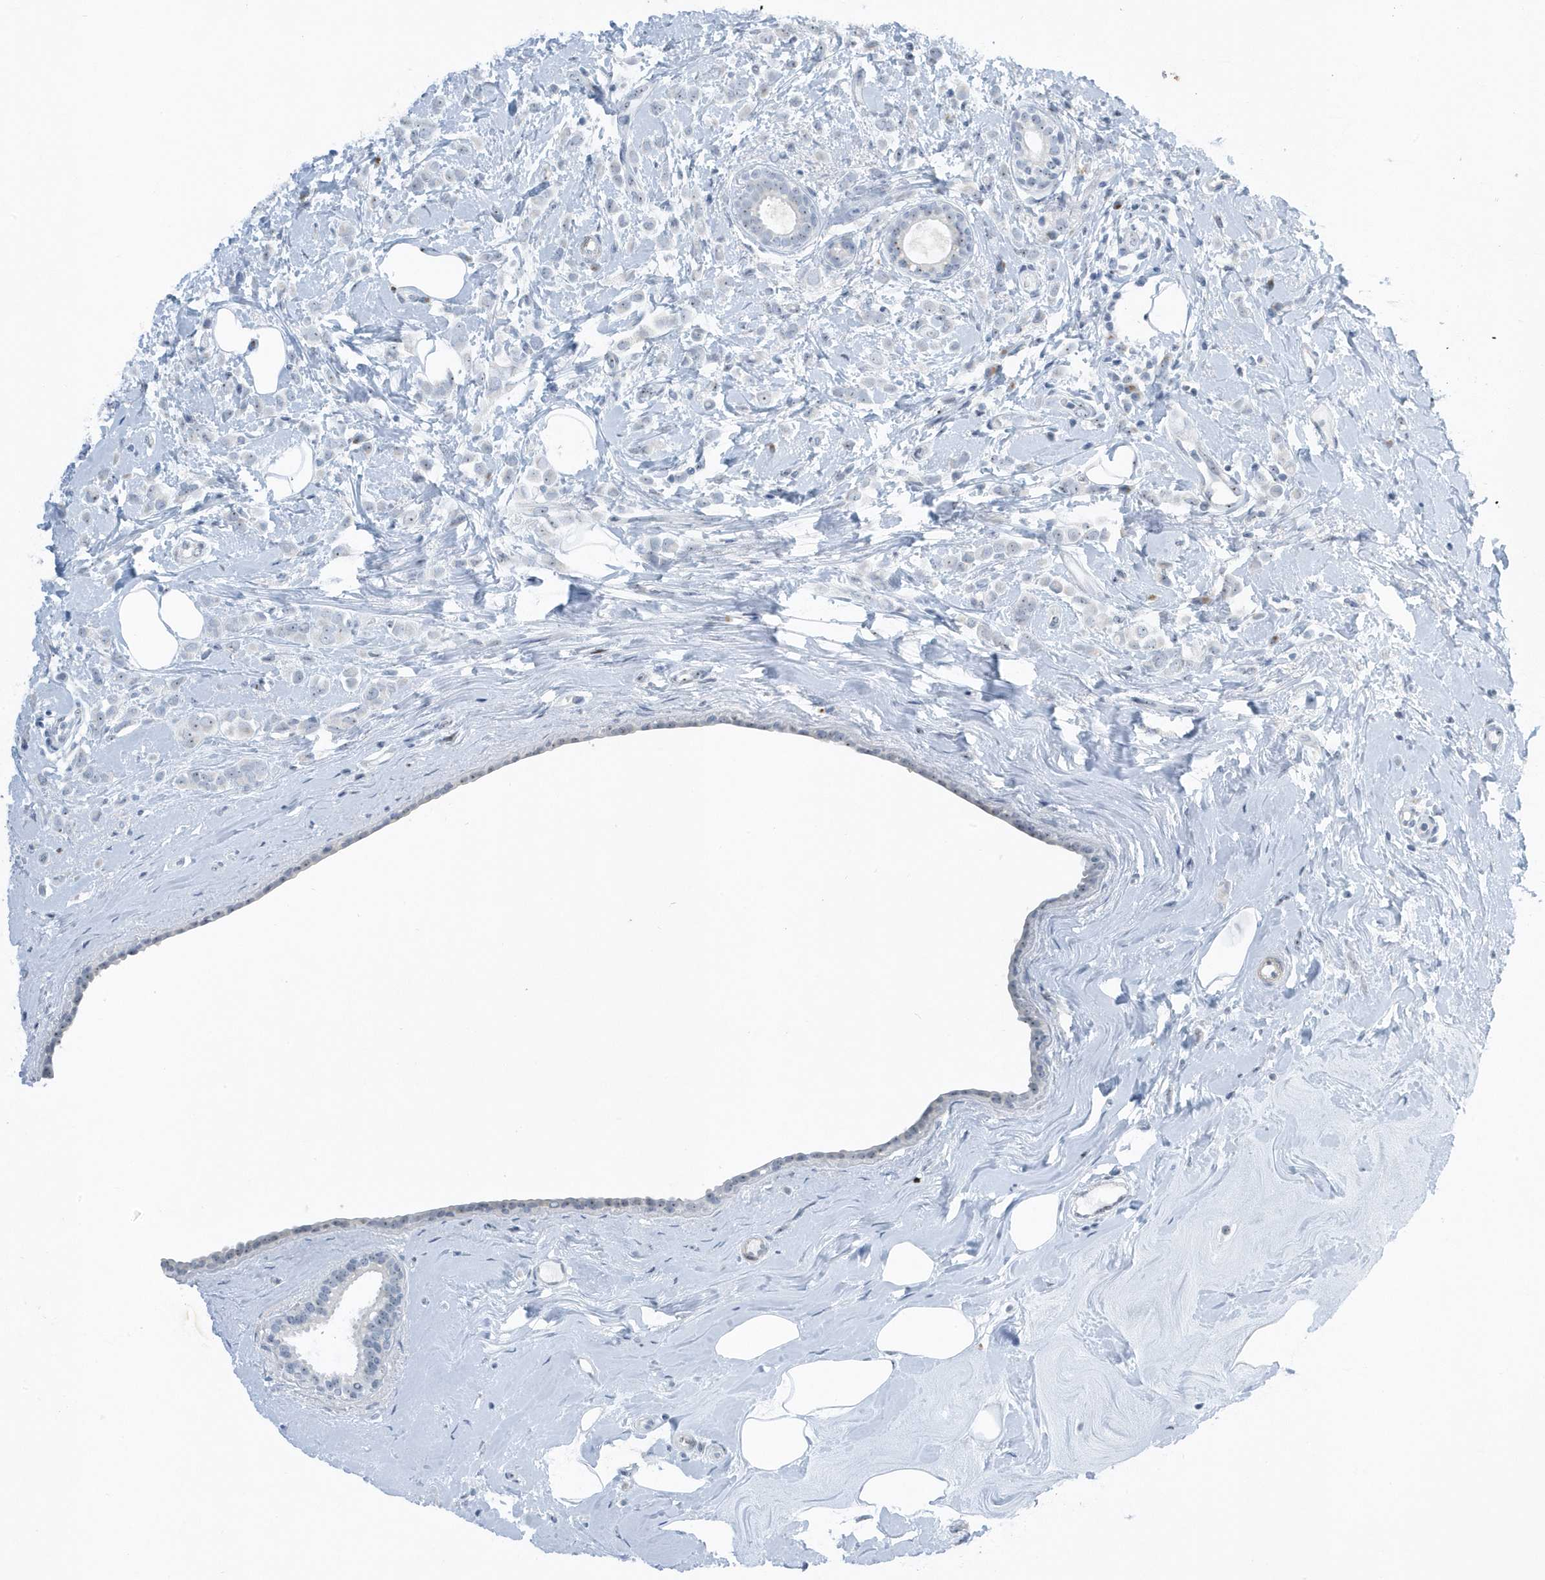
{"staining": {"intensity": "negative", "quantity": "none", "location": "none"}, "tissue": "breast cancer", "cell_type": "Tumor cells", "image_type": "cancer", "snomed": [{"axis": "morphology", "description": "Lobular carcinoma"}, {"axis": "topography", "description": "Breast"}], "caption": "Photomicrograph shows no protein expression in tumor cells of breast cancer (lobular carcinoma) tissue.", "gene": "RPF2", "patient": {"sex": "female", "age": 47}}